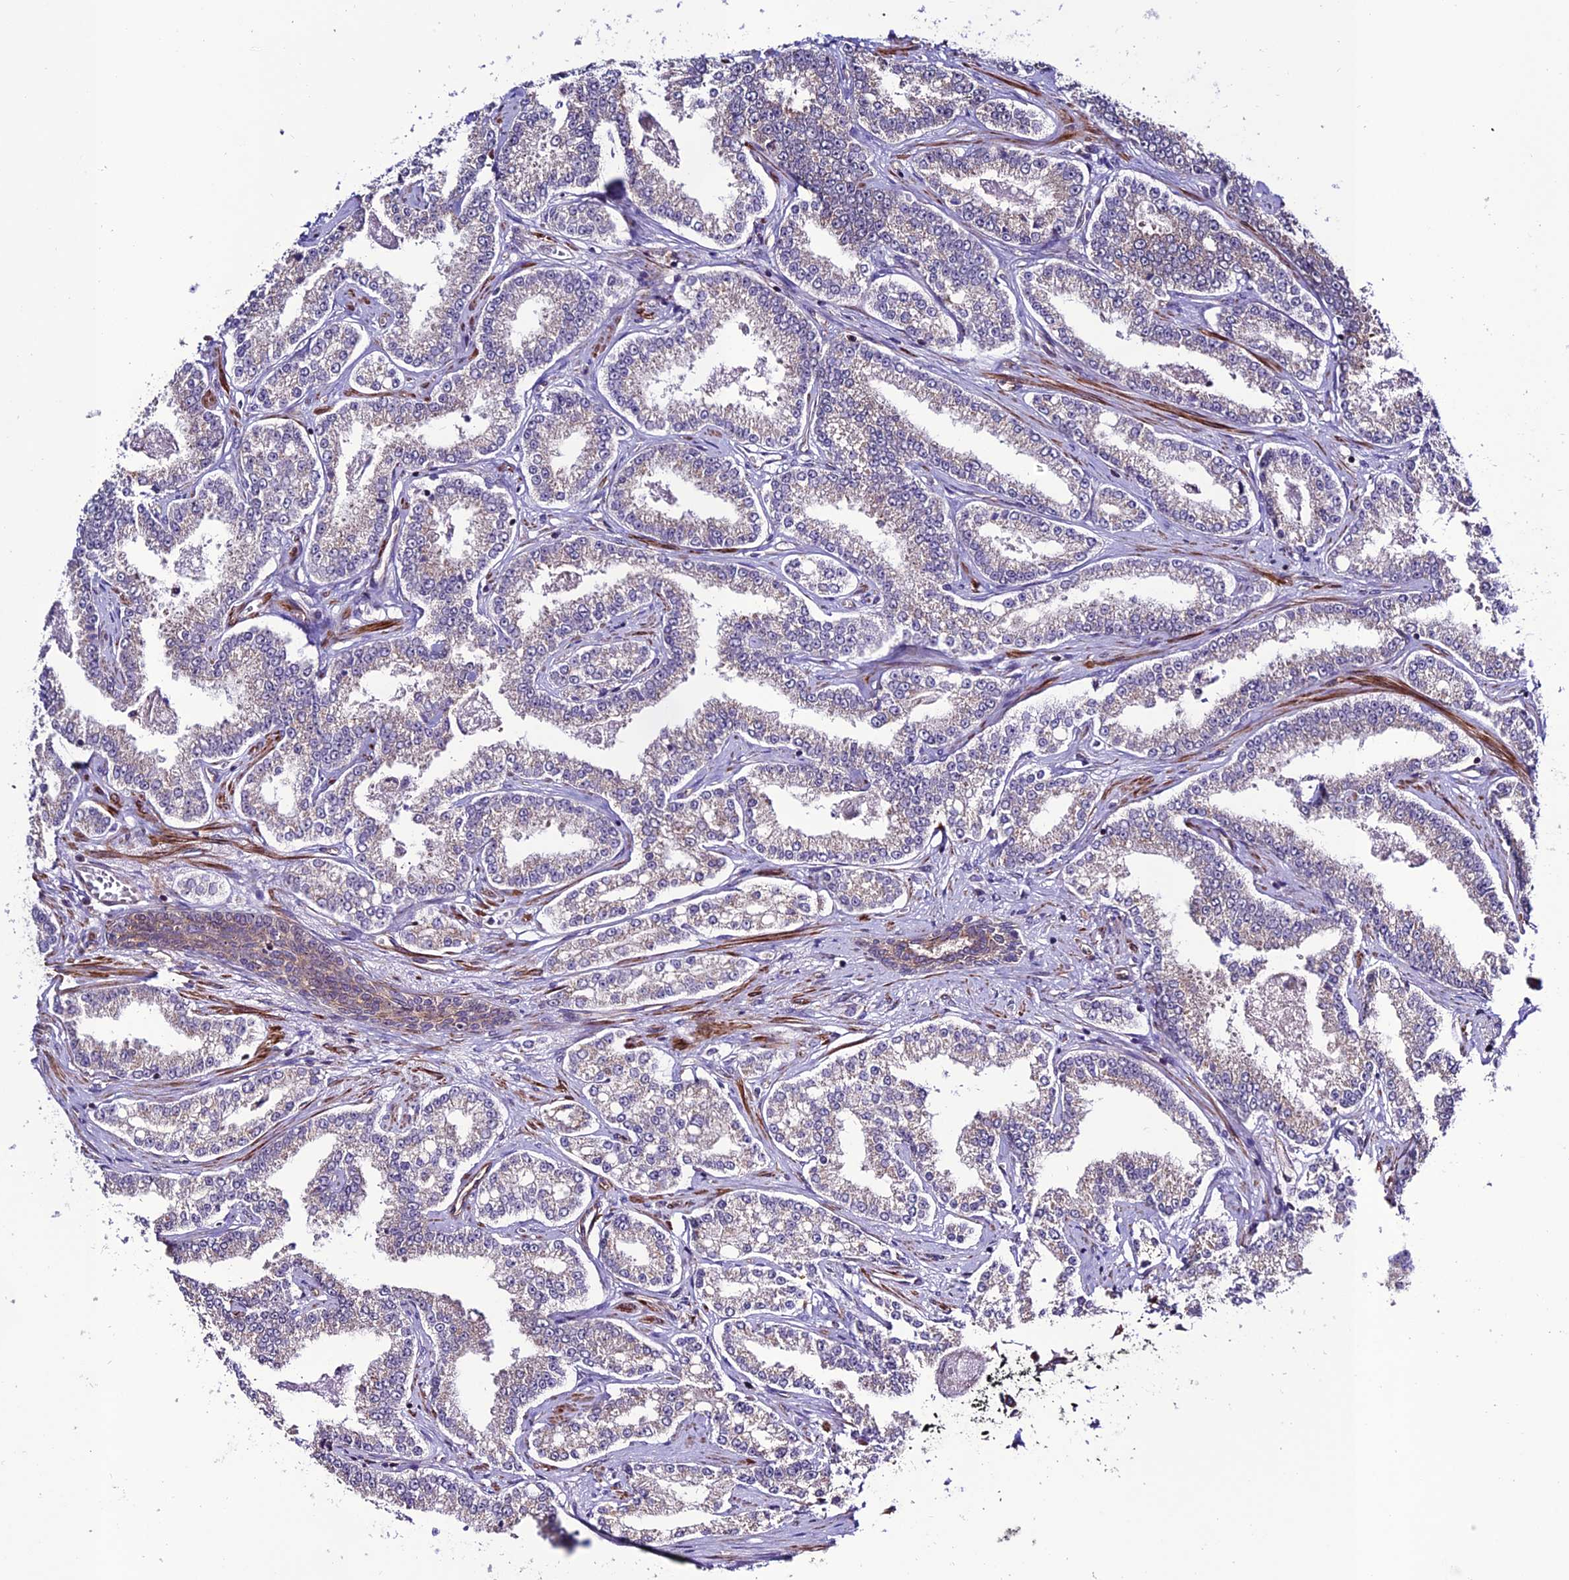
{"staining": {"intensity": "moderate", "quantity": "<25%", "location": "cytoplasmic/membranous"}, "tissue": "prostate cancer", "cell_type": "Tumor cells", "image_type": "cancer", "snomed": [{"axis": "morphology", "description": "Normal tissue, NOS"}, {"axis": "morphology", "description": "Adenocarcinoma, High grade"}, {"axis": "topography", "description": "Prostate"}], "caption": "Prostate cancer (high-grade adenocarcinoma) tissue displays moderate cytoplasmic/membranous expression in about <25% of tumor cells, visualized by immunohistochemistry.", "gene": "TNIP3", "patient": {"sex": "male", "age": 83}}